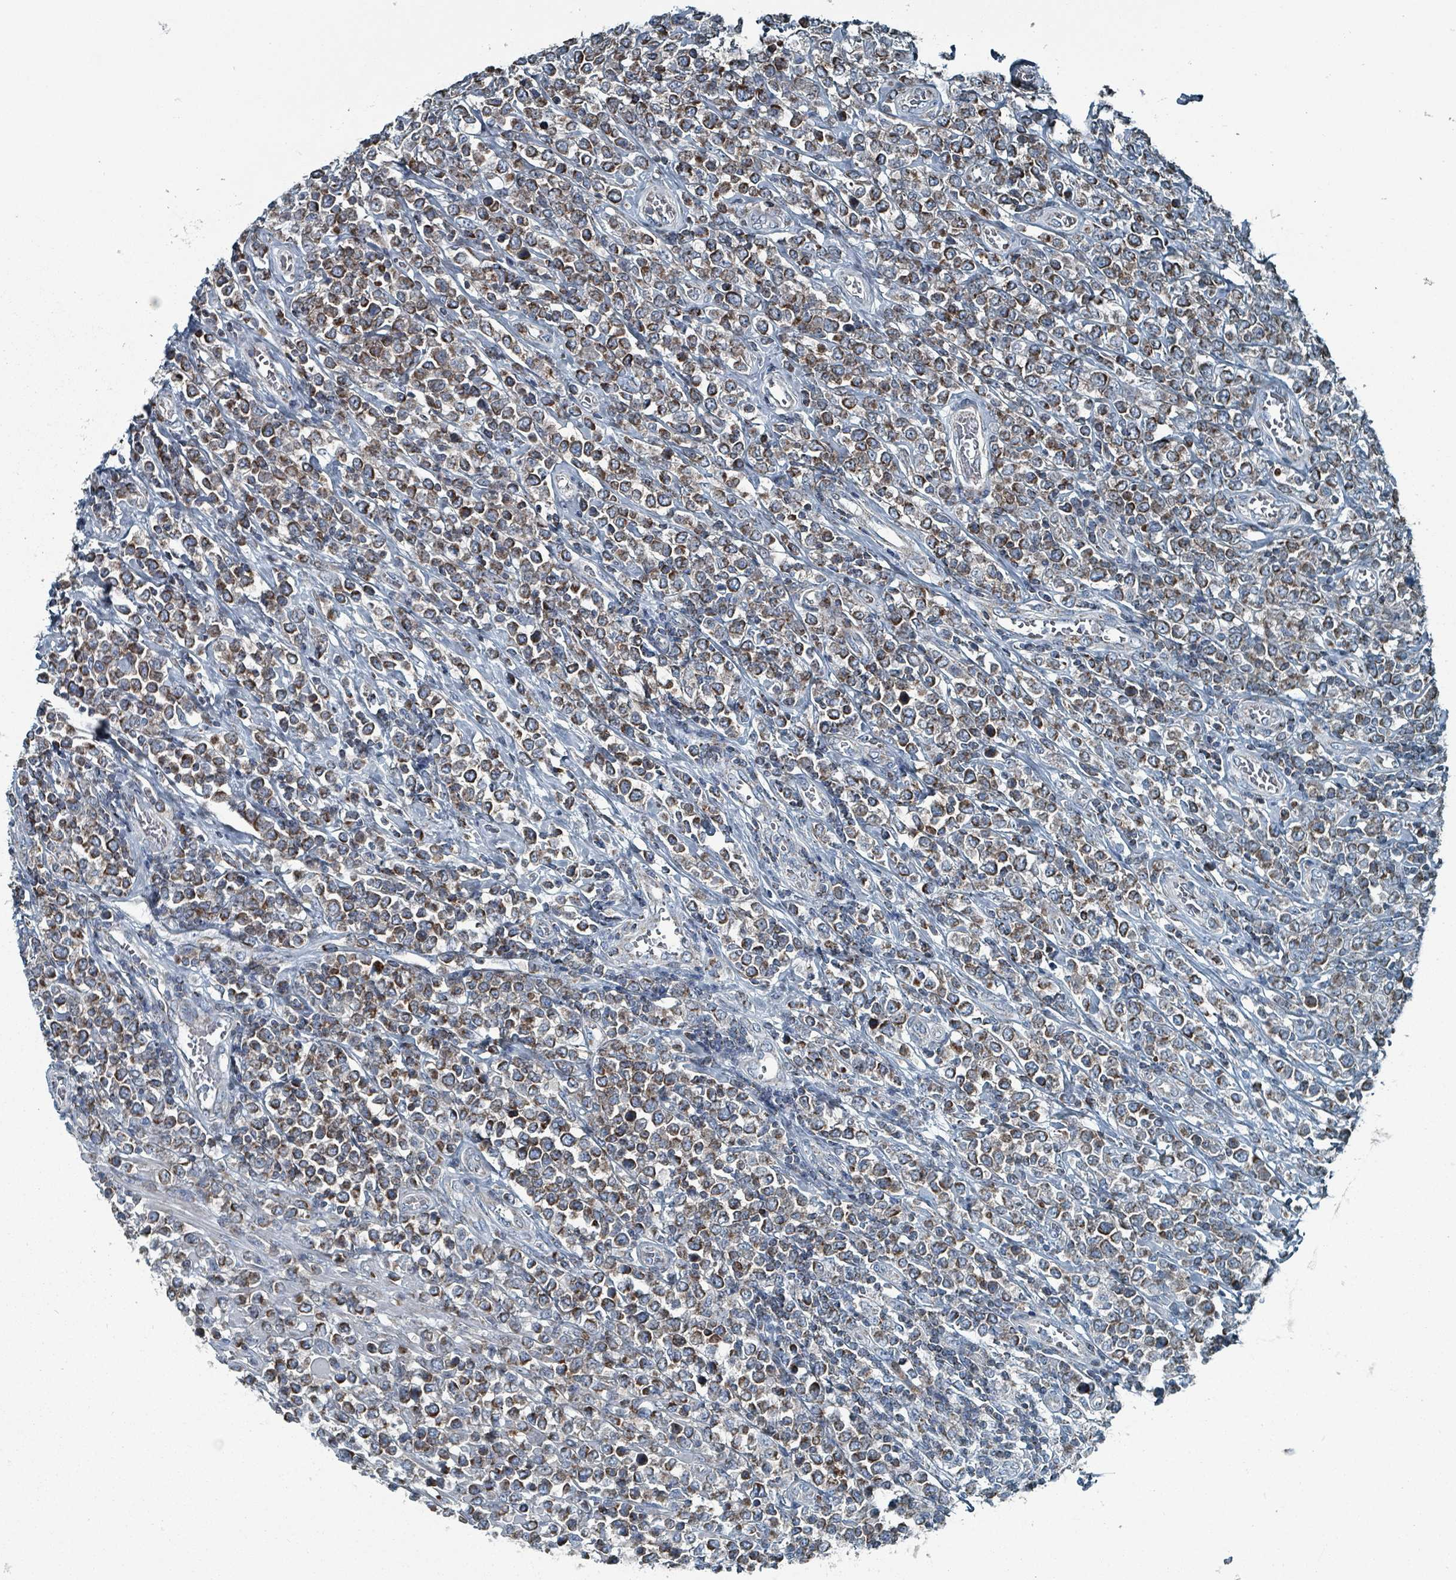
{"staining": {"intensity": "strong", "quantity": ">75%", "location": "cytoplasmic/membranous"}, "tissue": "lymphoma", "cell_type": "Tumor cells", "image_type": "cancer", "snomed": [{"axis": "morphology", "description": "Malignant lymphoma, non-Hodgkin's type, High grade"}, {"axis": "topography", "description": "Soft tissue"}], "caption": "Immunohistochemical staining of human malignant lymphoma, non-Hodgkin's type (high-grade) demonstrates high levels of strong cytoplasmic/membranous protein staining in approximately >75% of tumor cells.", "gene": "ABHD18", "patient": {"sex": "female", "age": 56}}